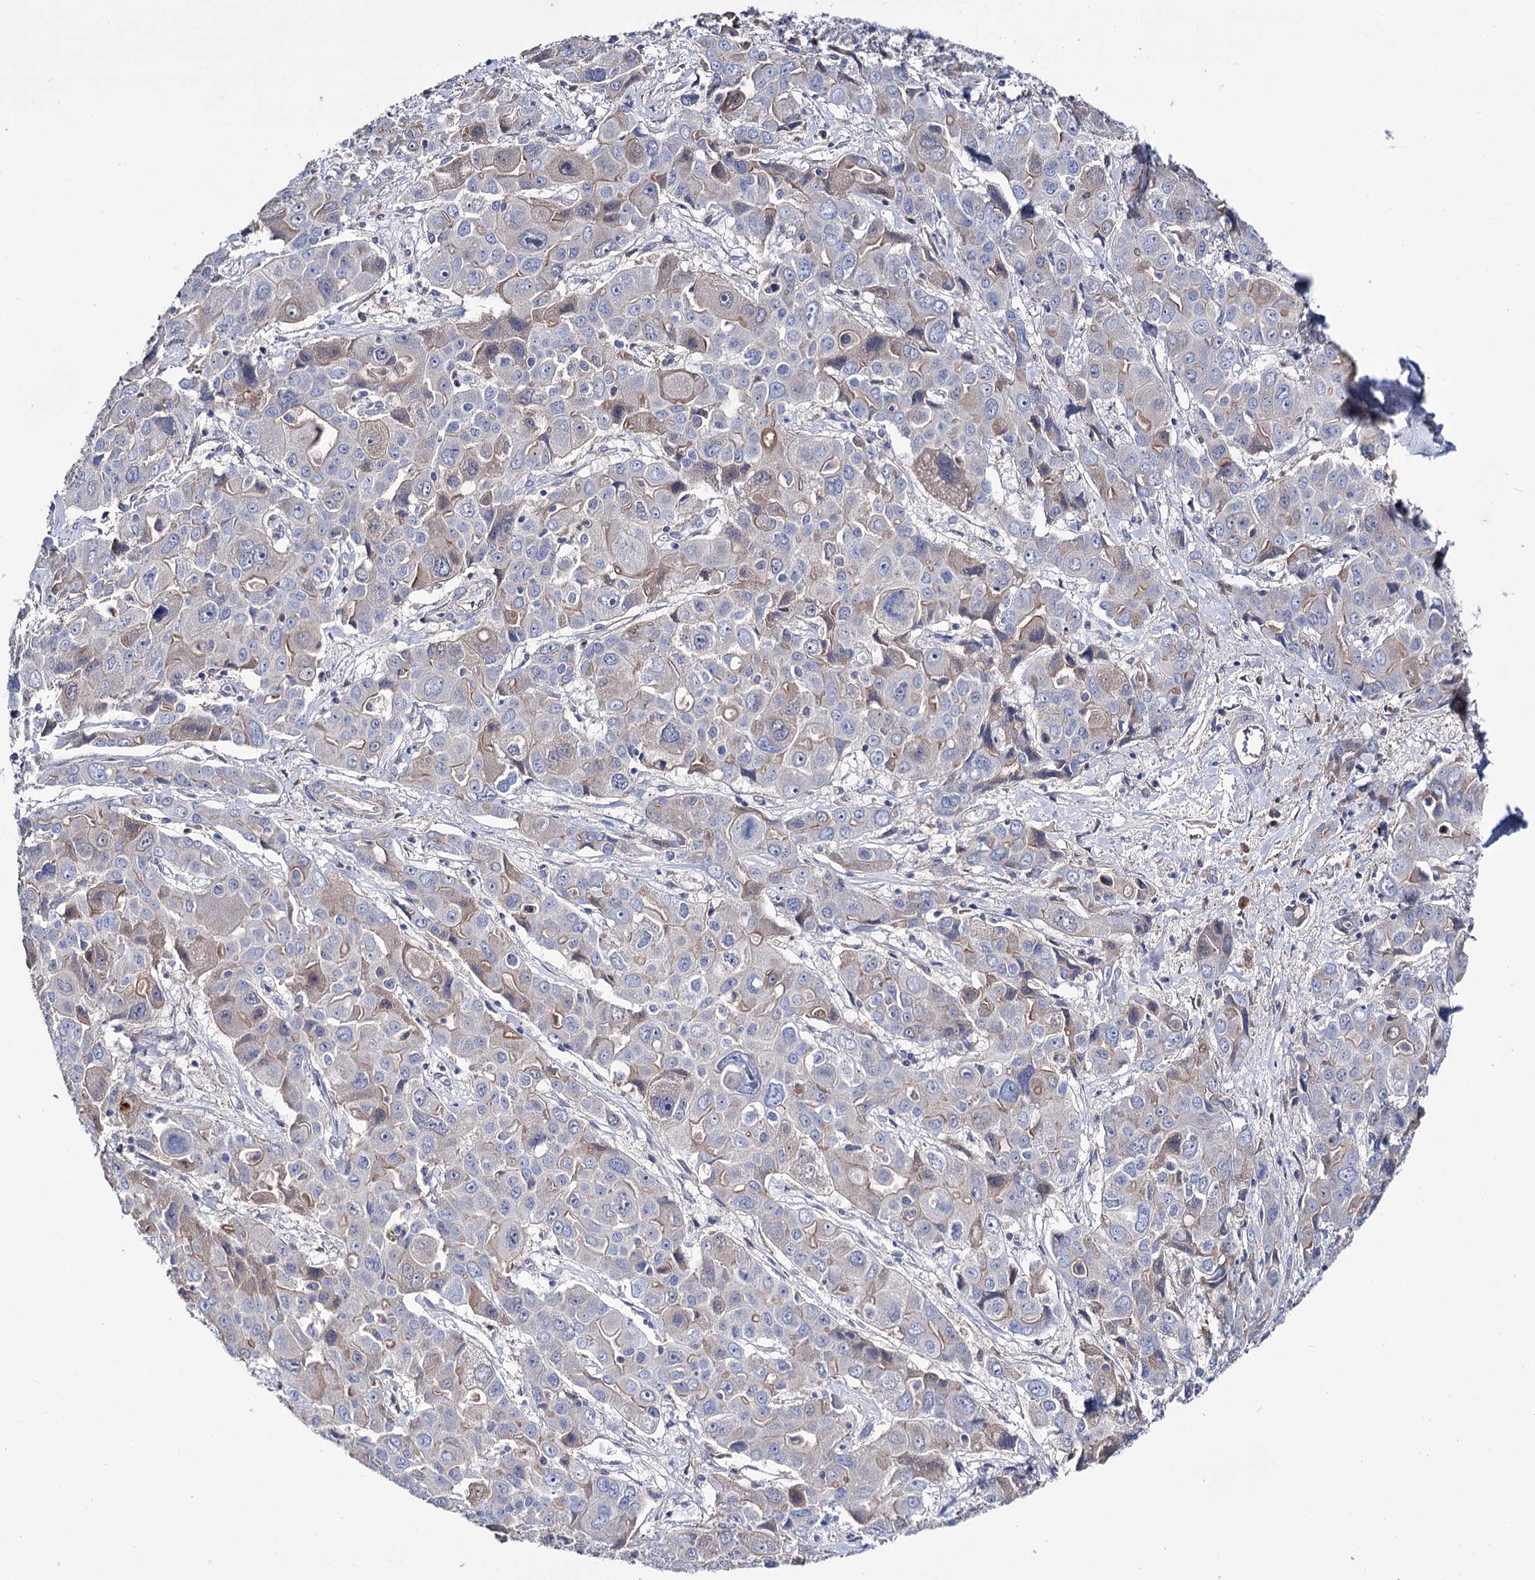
{"staining": {"intensity": "moderate", "quantity": "<25%", "location": "cytoplasmic/membranous"}, "tissue": "liver cancer", "cell_type": "Tumor cells", "image_type": "cancer", "snomed": [{"axis": "morphology", "description": "Cholangiocarcinoma"}, {"axis": "topography", "description": "Liver"}], "caption": "Tumor cells exhibit low levels of moderate cytoplasmic/membranous positivity in about <25% of cells in human liver cancer.", "gene": "PPP1R32", "patient": {"sex": "male", "age": 67}}